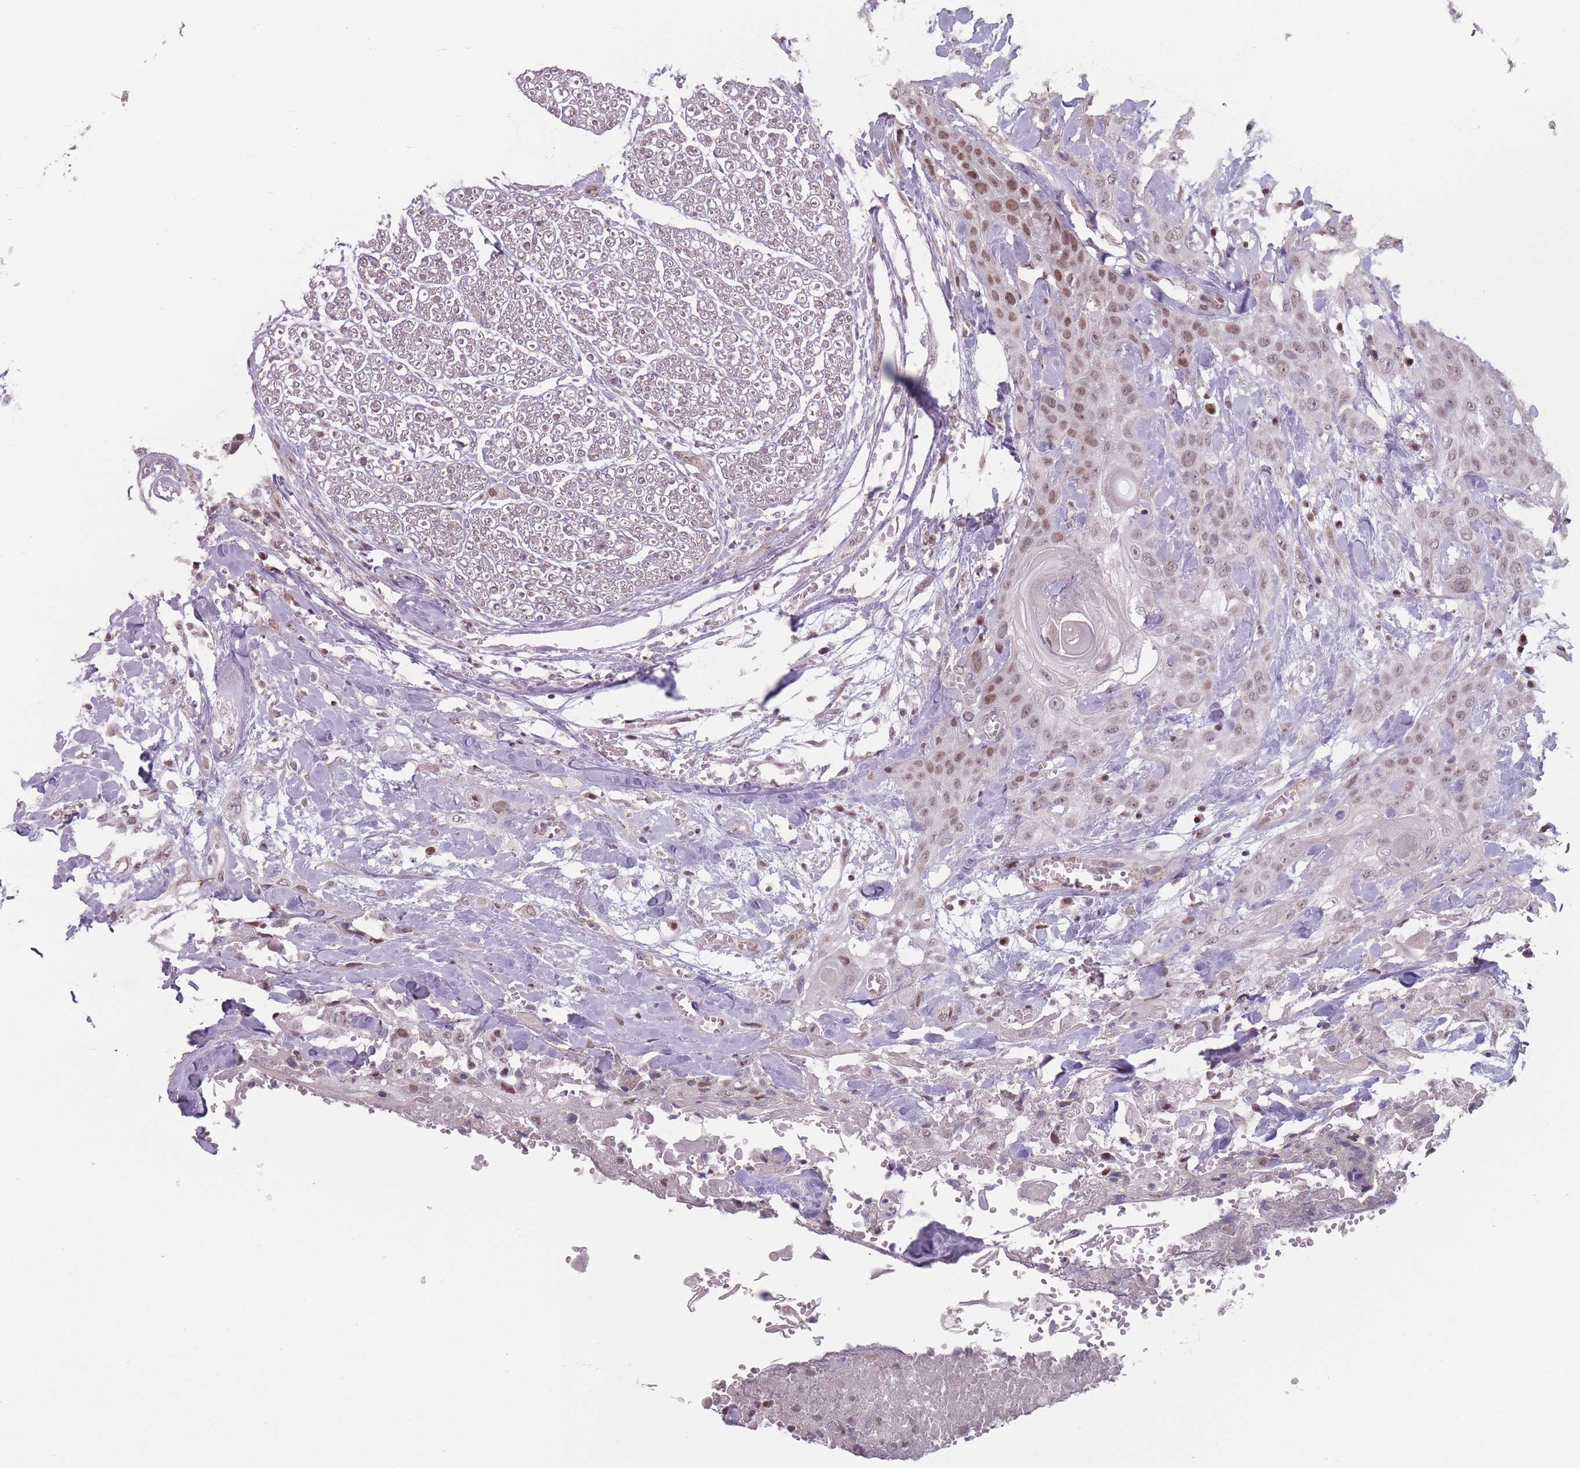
{"staining": {"intensity": "moderate", "quantity": "25%-75%", "location": "nuclear"}, "tissue": "head and neck cancer", "cell_type": "Tumor cells", "image_type": "cancer", "snomed": [{"axis": "morphology", "description": "Squamous cell carcinoma, NOS"}, {"axis": "topography", "description": "Head-Neck"}], "caption": "Approximately 25%-75% of tumor cells in head and neck cancer reveal moderate nuclear protein staining as visualized by brown immunohistochemical staining.", "gene": "SH3BGRL2", "patient": {"sex": "female", "age": 43}}